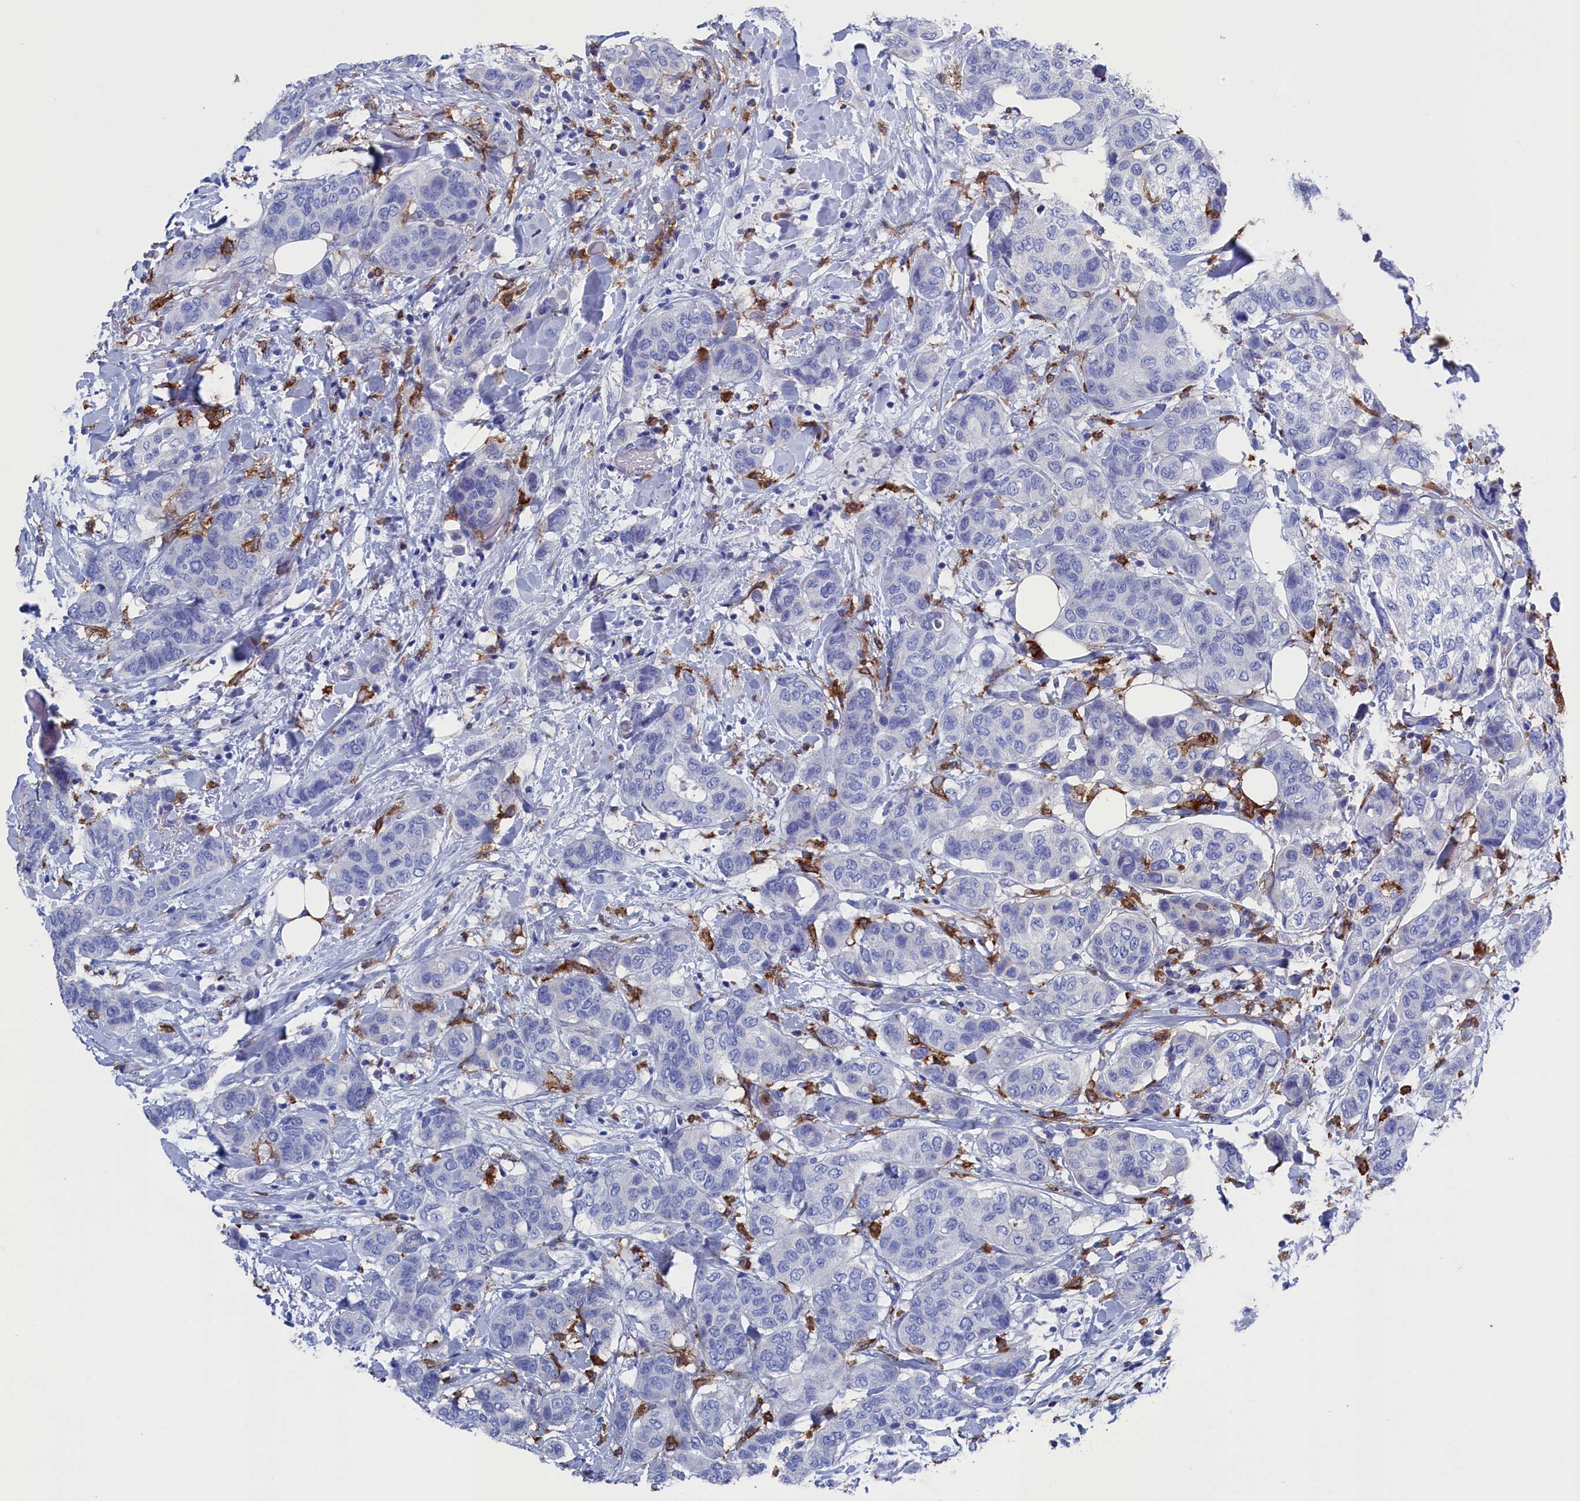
{"staining": {"intensity": "negative", "quantity": "none", "location": "none"}, "tissue": "breast cancer", "cell_type": "Tumor cells", "image_type": "cancer", "snomed": [{"axis": "morphology", "description": "Lobular carcinoma"}, {"axis": "topography", "description": "Breast"}], "caption": "Immunohistochemistry of breast cancer (lobular carcinoma) displays no positivity in tumor cells.", "gene": "TYROBP", "patient": {"sex": "female", "age": 51}}